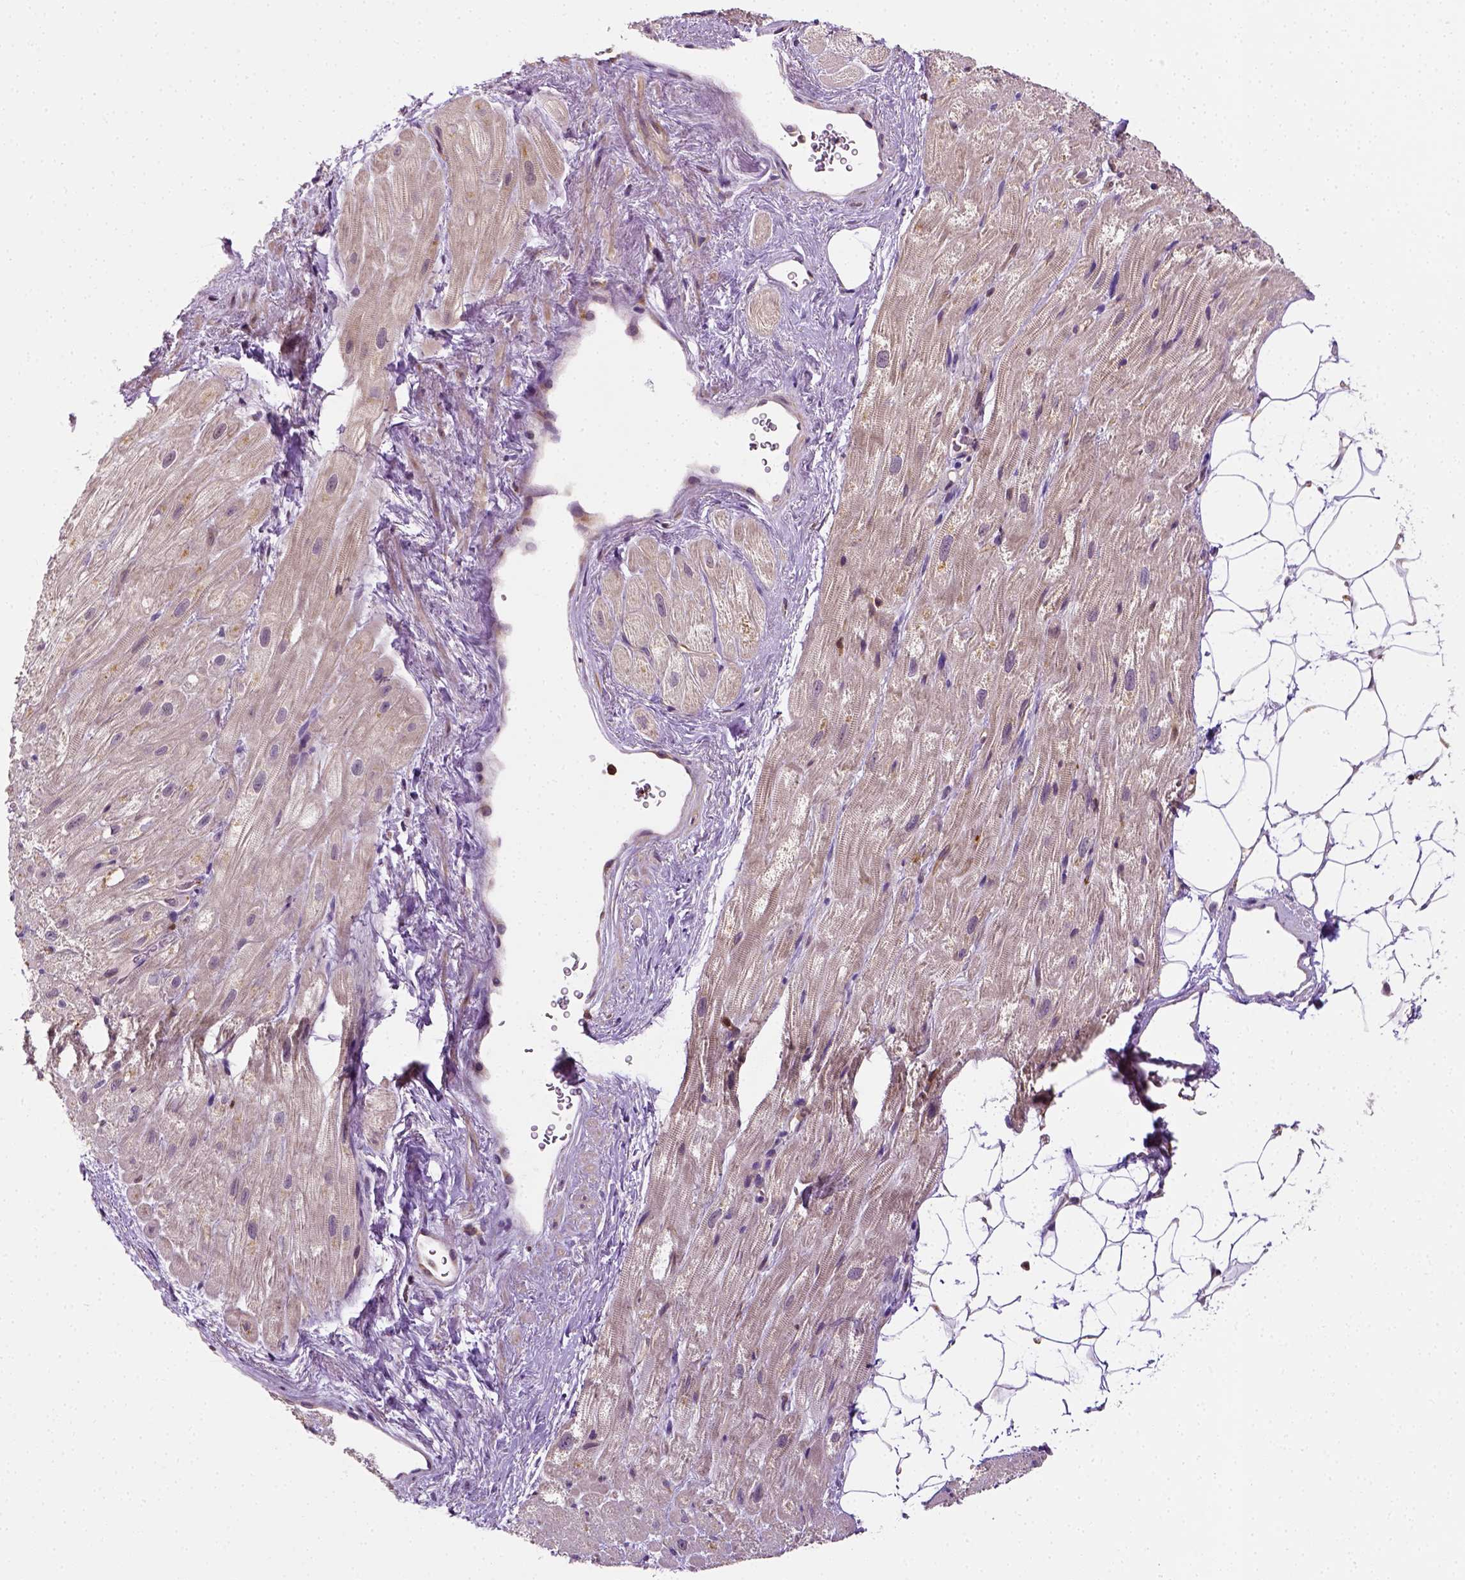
{"staining": {"intensity": "moderate", "quantity": "<25%", "location": "cytoplasmic/membranous"}, "tissue": "heart muscle", "cell_type": "Cardiomyocytes", "image_type": "normal", "snomed": [{"axis": "morphology", "description": "Normal tissue, NOS"}, {"axis": "topography", "description": "Heart"}], "caption": "The photomicrograph demonstrates staining of unremarkable heart muscle, revealing moderate cytoplasmic/membranous protein staining (brown color) within cardiomyocytes. Ihc stains the protein of interest in brown and the nuclei are stained blue.", "gene": "MATK", "patient": {"sex": "female", "age": 69}}